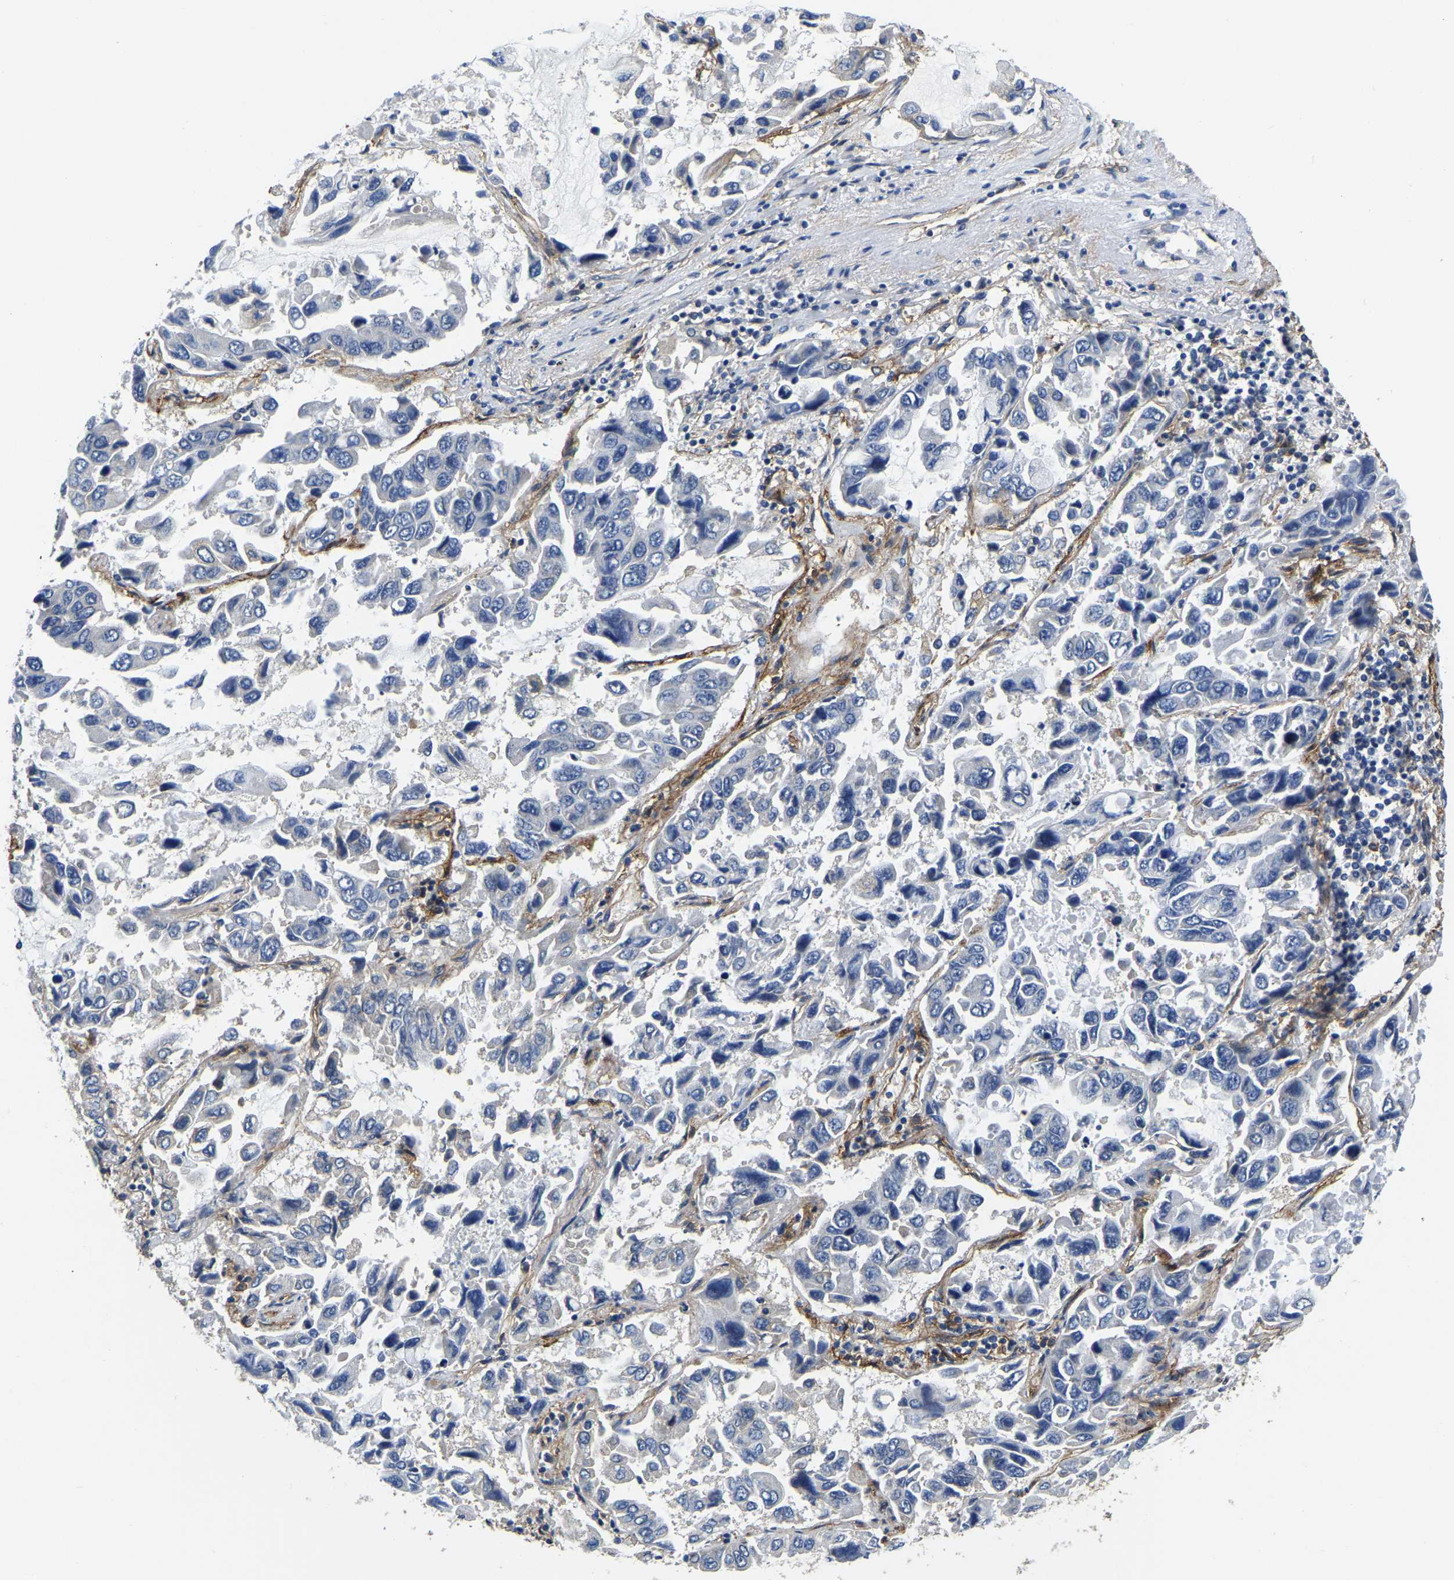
{"staining": {"intensity": "negative", "quantity": "none", "location": "none"}, "tissue": "lung cancer", "cell_type": "Tumor cells", "image_type": "cancer", "snomed": [{"axis": "morphology", "description": "Adenocarcinoma, NOS"}, {"axis": "topography", "description": "Lung"}], "caption": "A micrograph of lung adenocarcinoma stained for a protein shows no brown staining in tumor cells.", "gene": "ITGA2", "patient": {"sex": "male", "age": 64}}